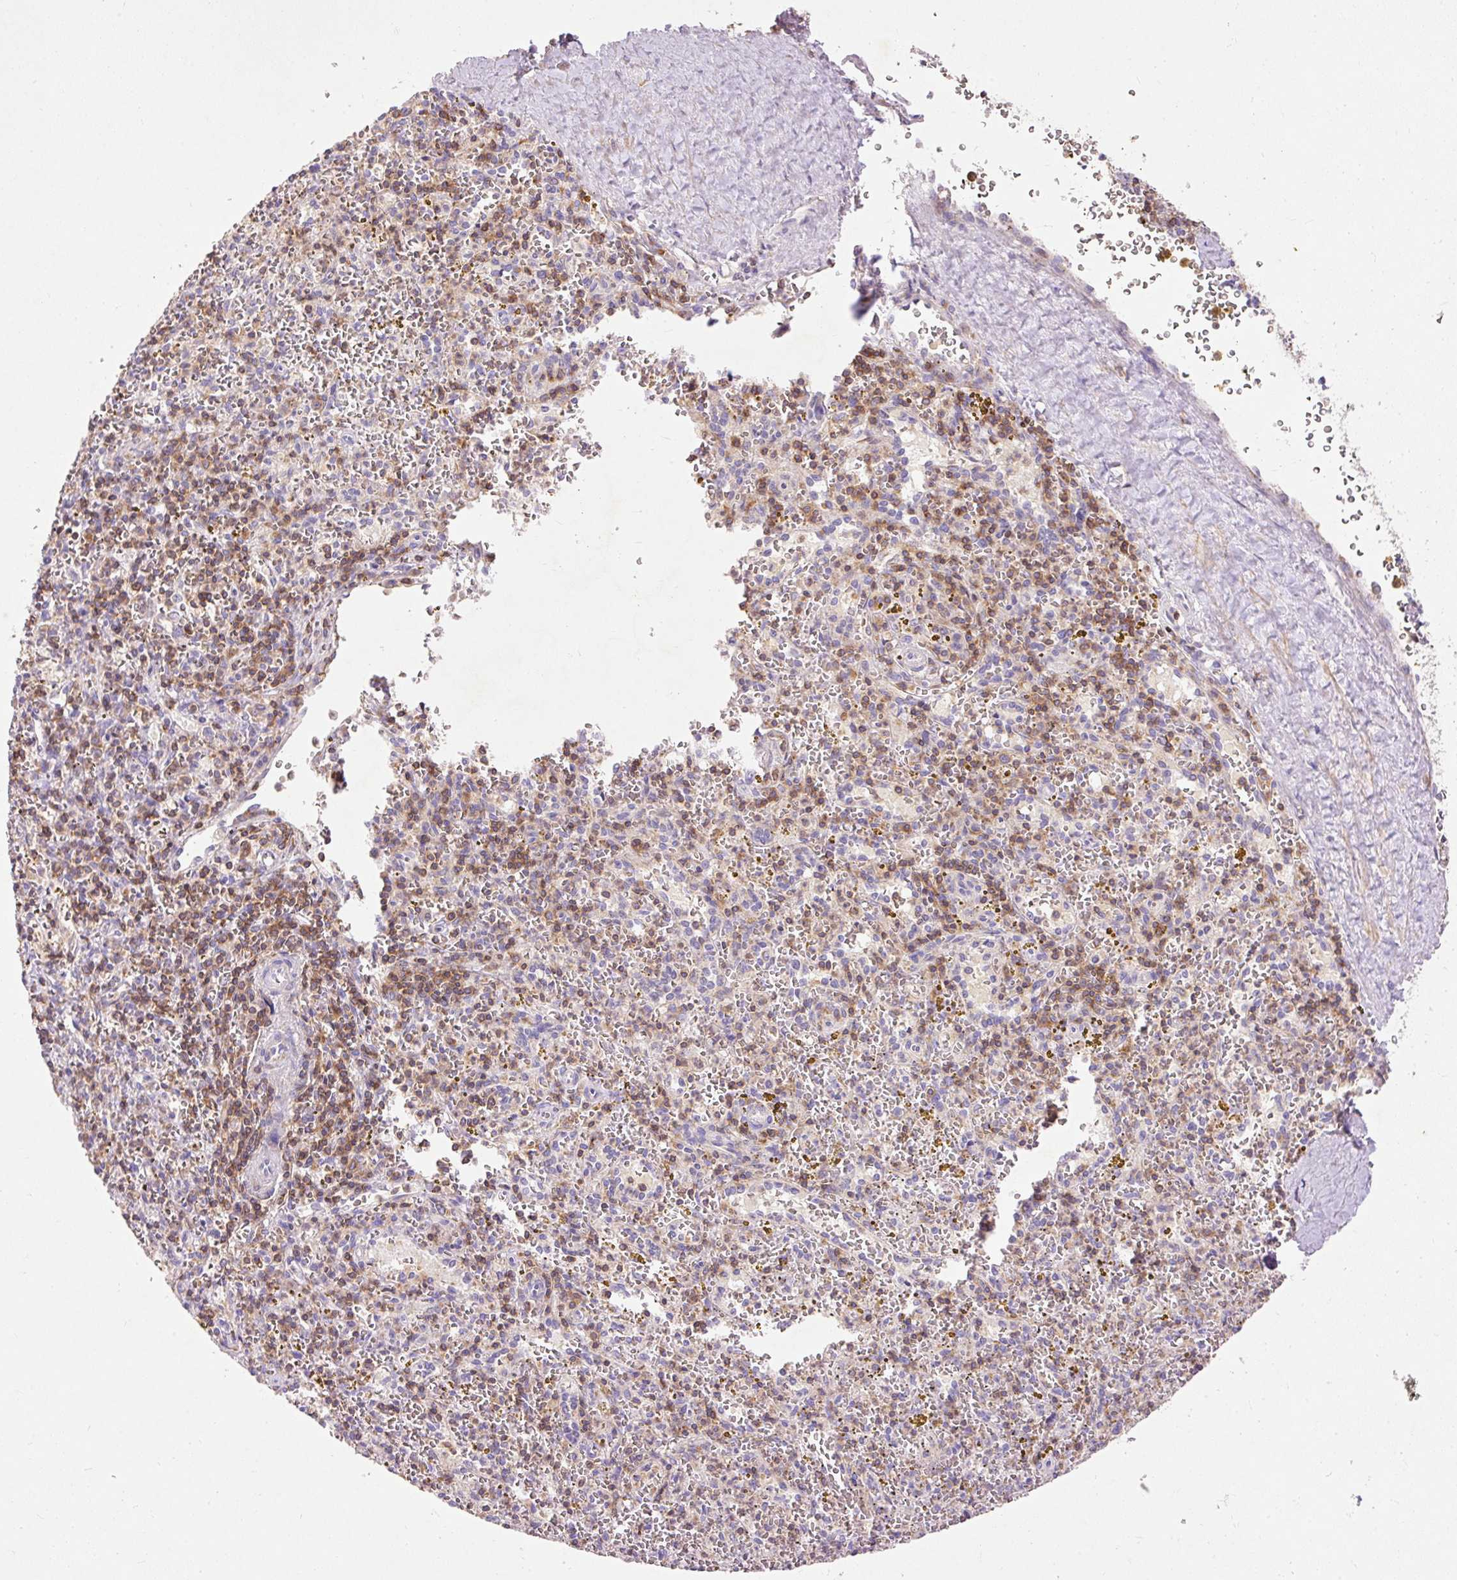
{"staining": {"intensity": "moderate", "quantity": "25%-75%", "location": "cytoplasmic/membranous"}, "tissue": "spleen", "cell_type": "Cells in red pulp", "image_type": "normal", "snomed": [{"axis": "morphology", "description": "Normal tissue, NOS"}, {"axis": "topography", "description": "Spleen"}], "caption": "IHC staining of normal spleen, which displays medium levels of moderate cytoplasmic/membranous positivity in about 25%-75% of cells in red pulp indicating moderate cytoplasmic/membranous protein staining. The staining was performed using DAB (brown) for protein detection and nuclei were counterstained in hematoxylin (blue).", "gene": "IMMT", "patient": {"sex": "male", "age": 57}}